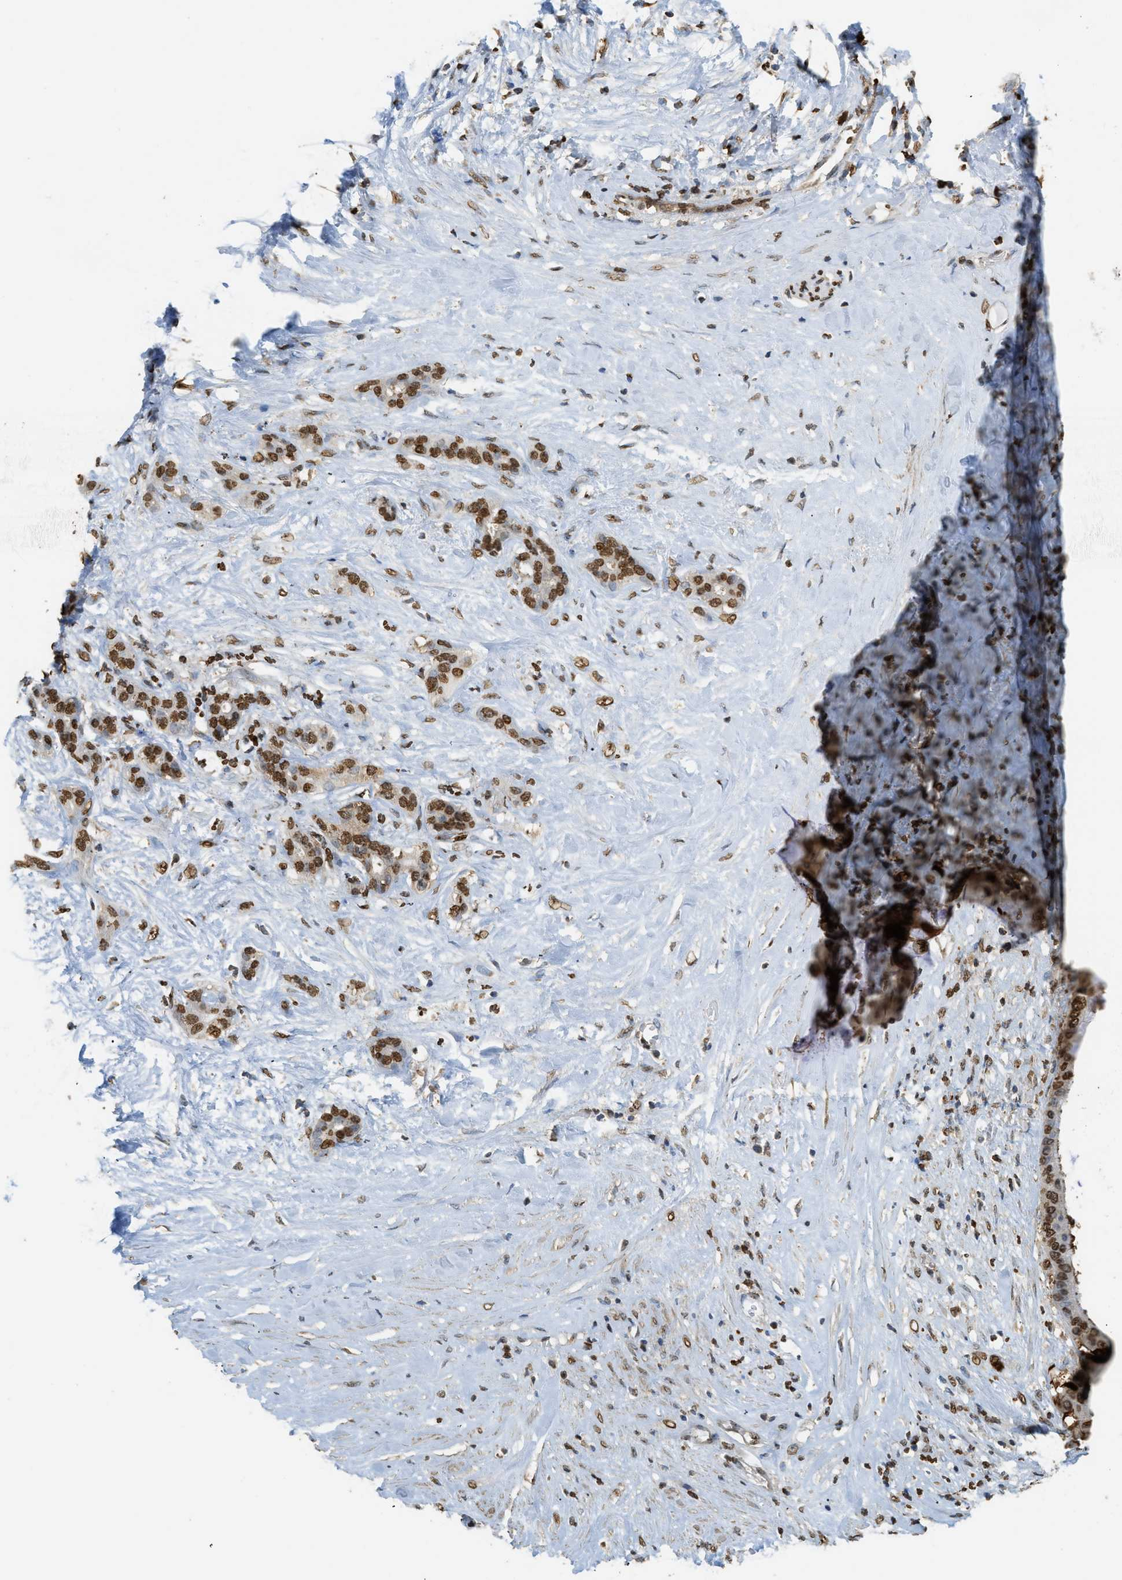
{"staining": {"intensity": "strong", "quantity": ">75%", "location": "nuclear"}, "tissue": "pancreatic cancer", "cell_type": "Tumor cells", "image_type": "cancer", "snomed": [{"axis": "morphology", "description": "Adenocarcinoma, NOS"}, {"axis": "topography", "description": "Pancreas"}], "caption": "Adenocarcinoma (pancreatic) was stained to show a protein in brown. There is high levels of strong nuclear positivity in about >75% of tumor cells.", "gene": "NR5A2", "patient": {"sex": "male", "age": 41}}